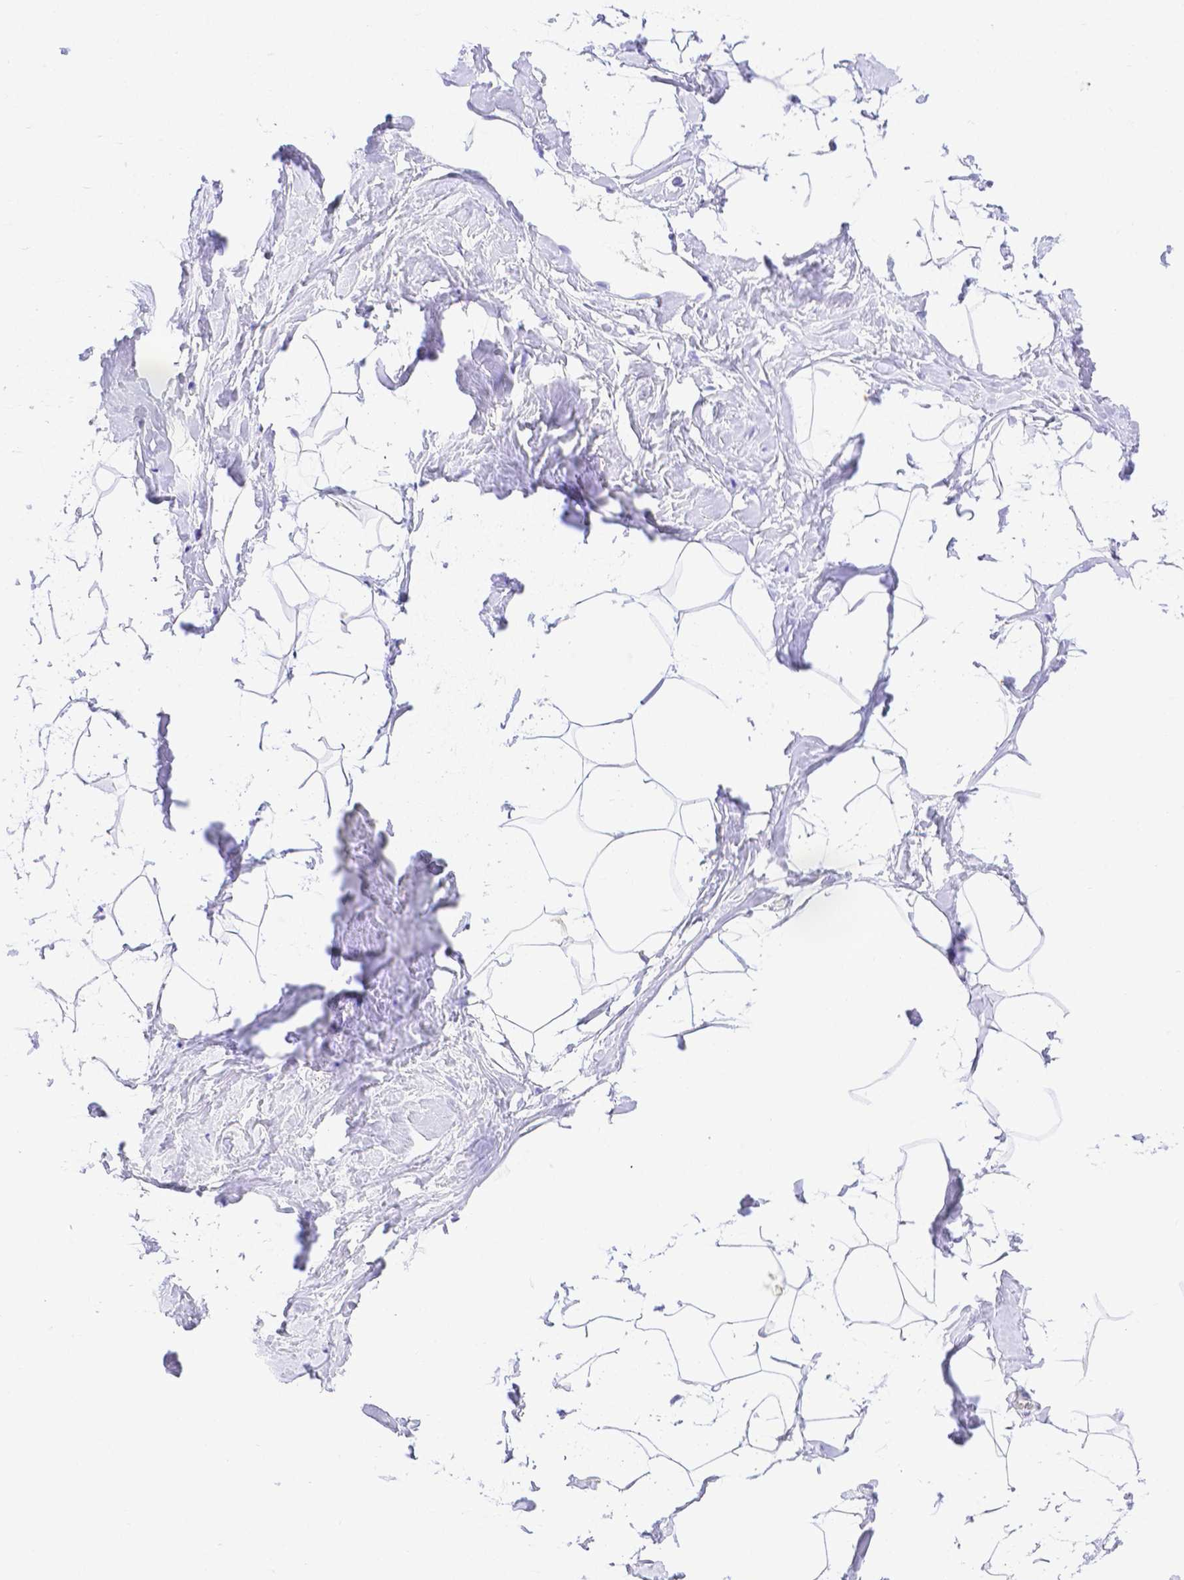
{"staining": {"intensity": "negative", "quantity": "none", "location": "none"}, "tissue": "breast", "cell_type": "Adipocytes", "image_type": "normal", "snomed": [{"axis": "morphology", "description": "Normal tissue, NOS"}, {"axis": "topography", "description": "Breast"}], "caption": "The image reveals no staining of adipocytes in benign breast. (Stains: DAB IHC with hematoxylin counter stain, Microscopy: brightfield microscopy at high magnification).", "gene": "SMR3A", "patient": {"sex": "female", "age": 32}}